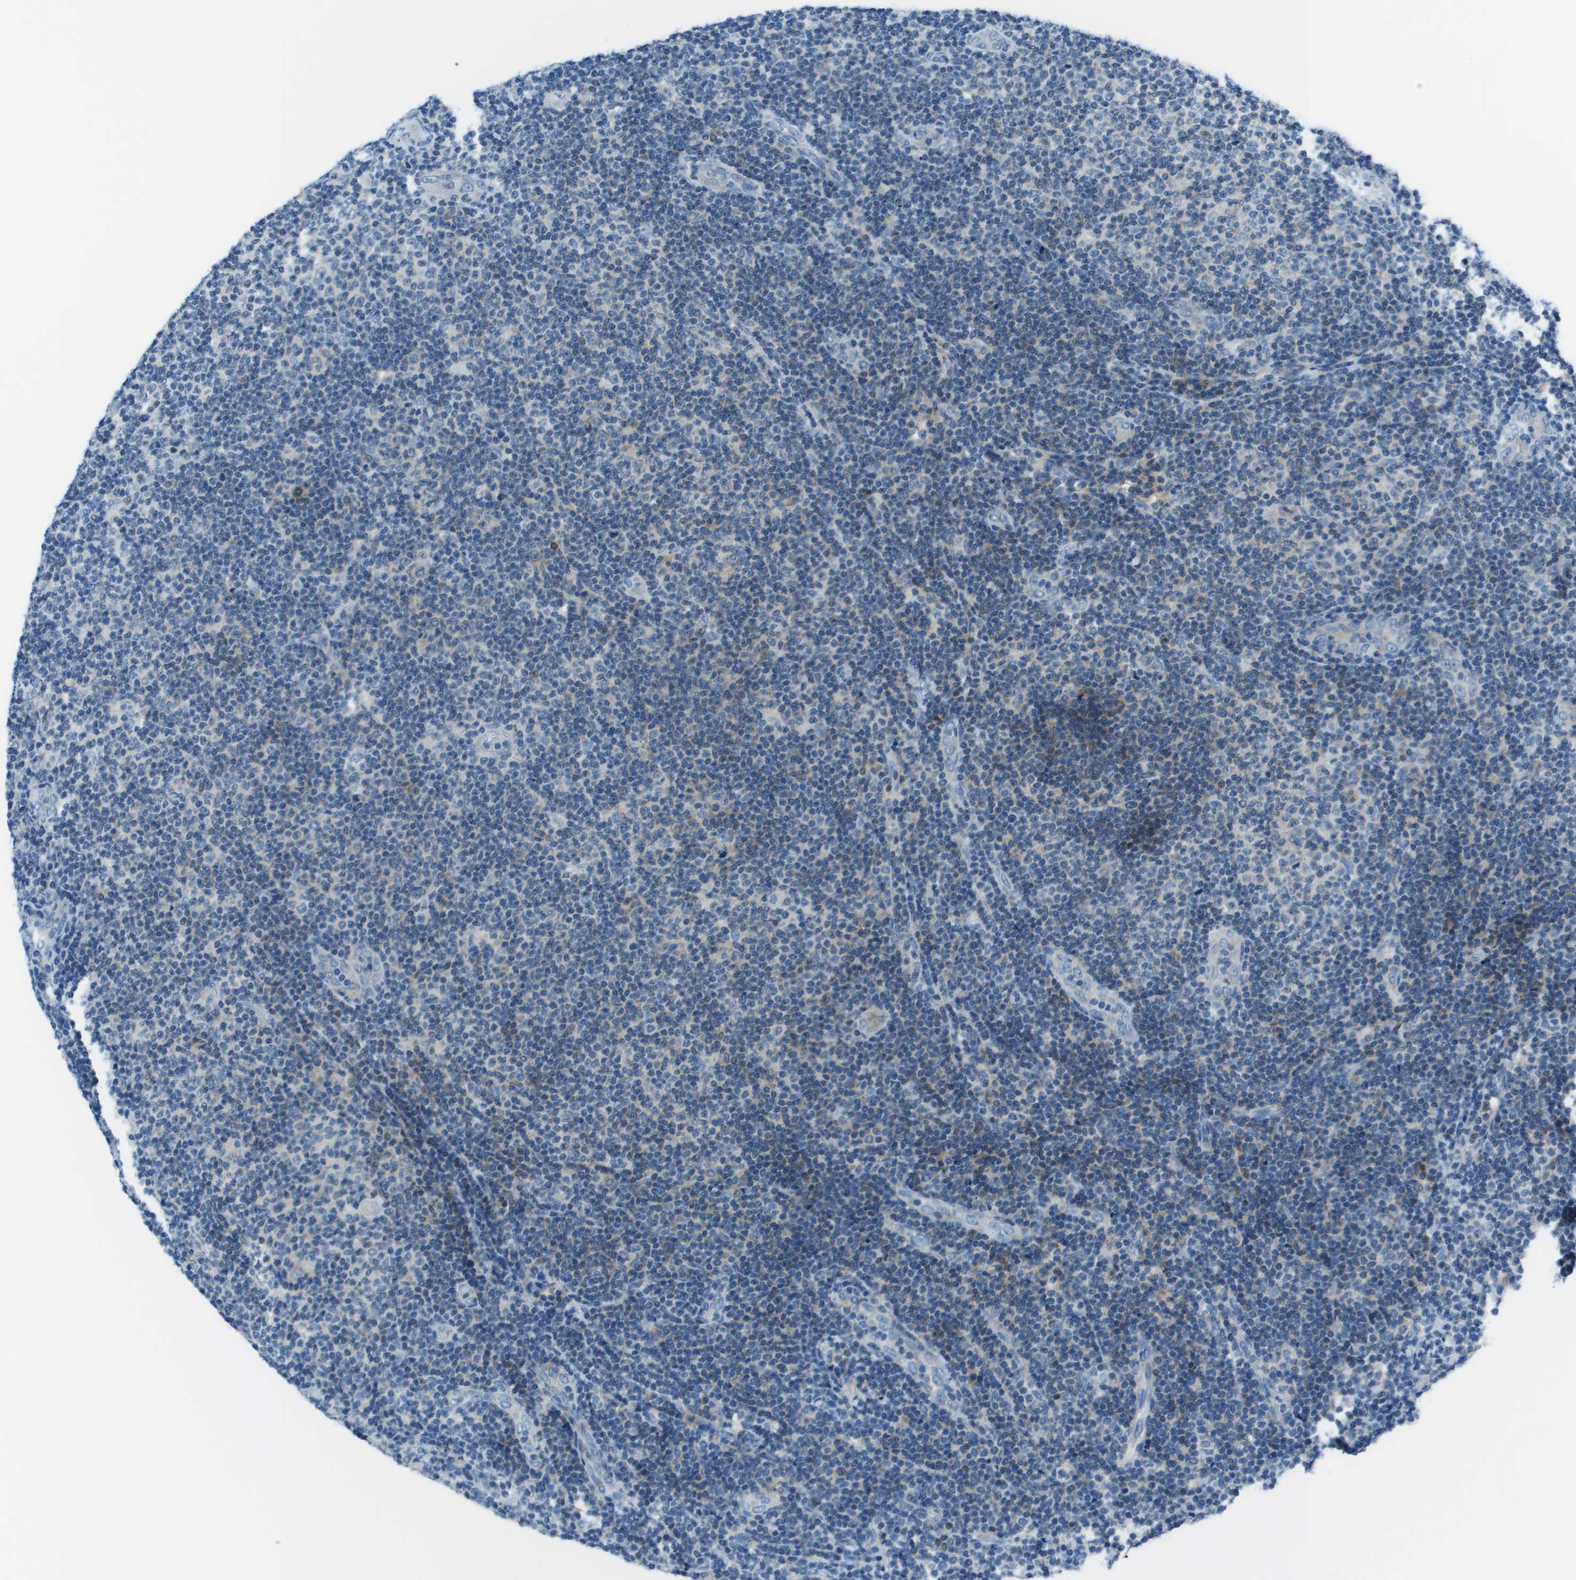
{"staining": {"intensity": "negative", "quantity": "none", "location": "none"}, "tissue": "lymphoma", "cell_type": "Tumor cells", "image_type": "cancer", "snomed": [{"axis": "morphology", "description": "Malignant lymphoma, non-Hodgkin's type, Low grade"}, {"axis": "topography", "description": "Lymph node"}], "caption": "There is no significant expression in tumor cells of malignant lymphoma, non-Hodgkin's type (low-grade).", "gene": "STIP1", "patient": {"sex": "male", "age": 83}}